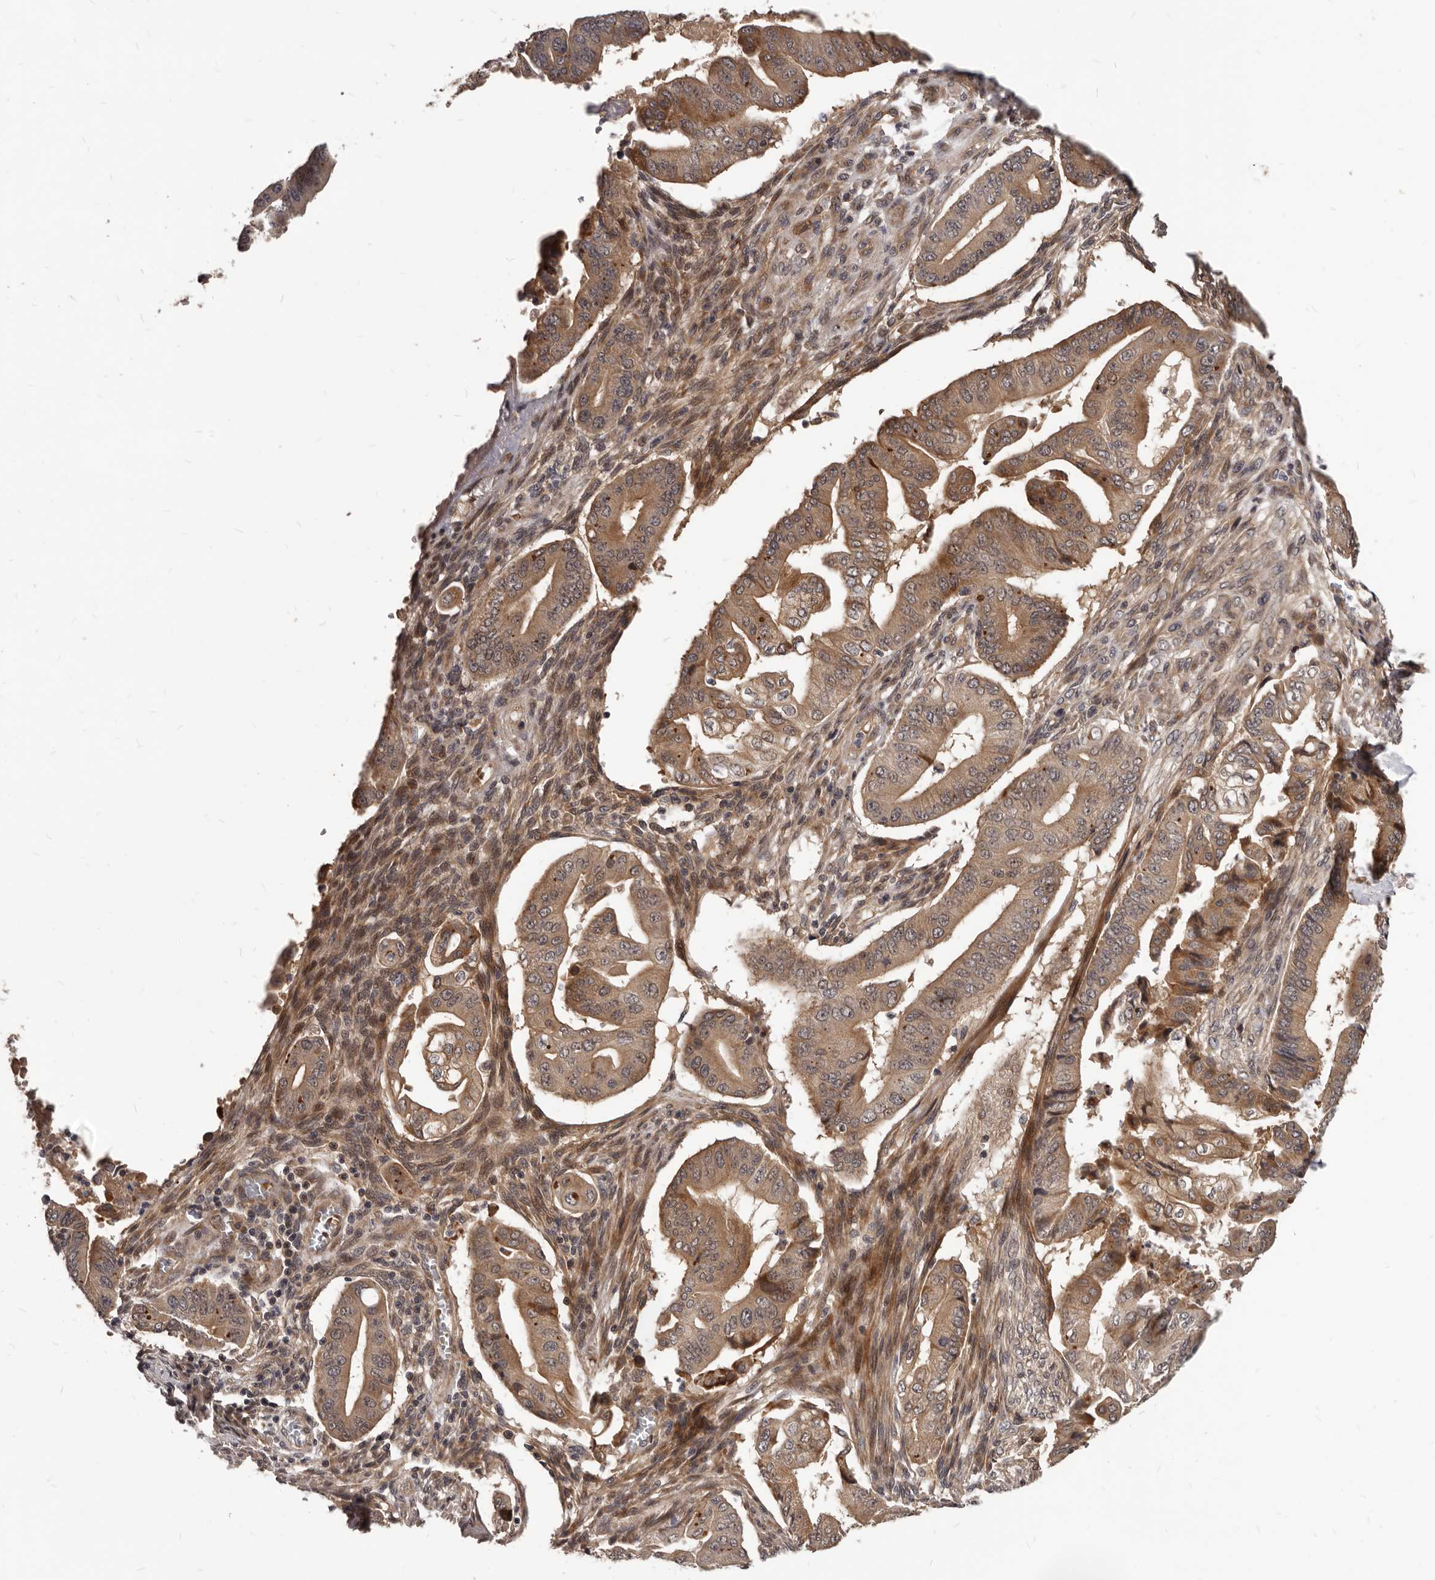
{"staining": {"intensity": "moderate", "quantity": ">75%", "location": "cytoplasmic/membranous"}, "tissue": "pancreatic cancer", "cell_type": "Tumor cells", "image_type": "cancer", "snomed": [{"axis": "morphology", "description": "Adenocarcinoma, NOS"}, {"axis": "topography", "description": "Pancreas"}], "caption": "IHC photomicrograph of neoplastic tissue: human pancreatic cancer stained using IHC demonstrates medium levels of moderate protein expression localized specifically in the cytoplasmic/membranous of tumor cells, appearing as a cytoplasmic/membranous brown color.", "gene": "GABPB2", "patient": {"sex": "female", "age": 77}}